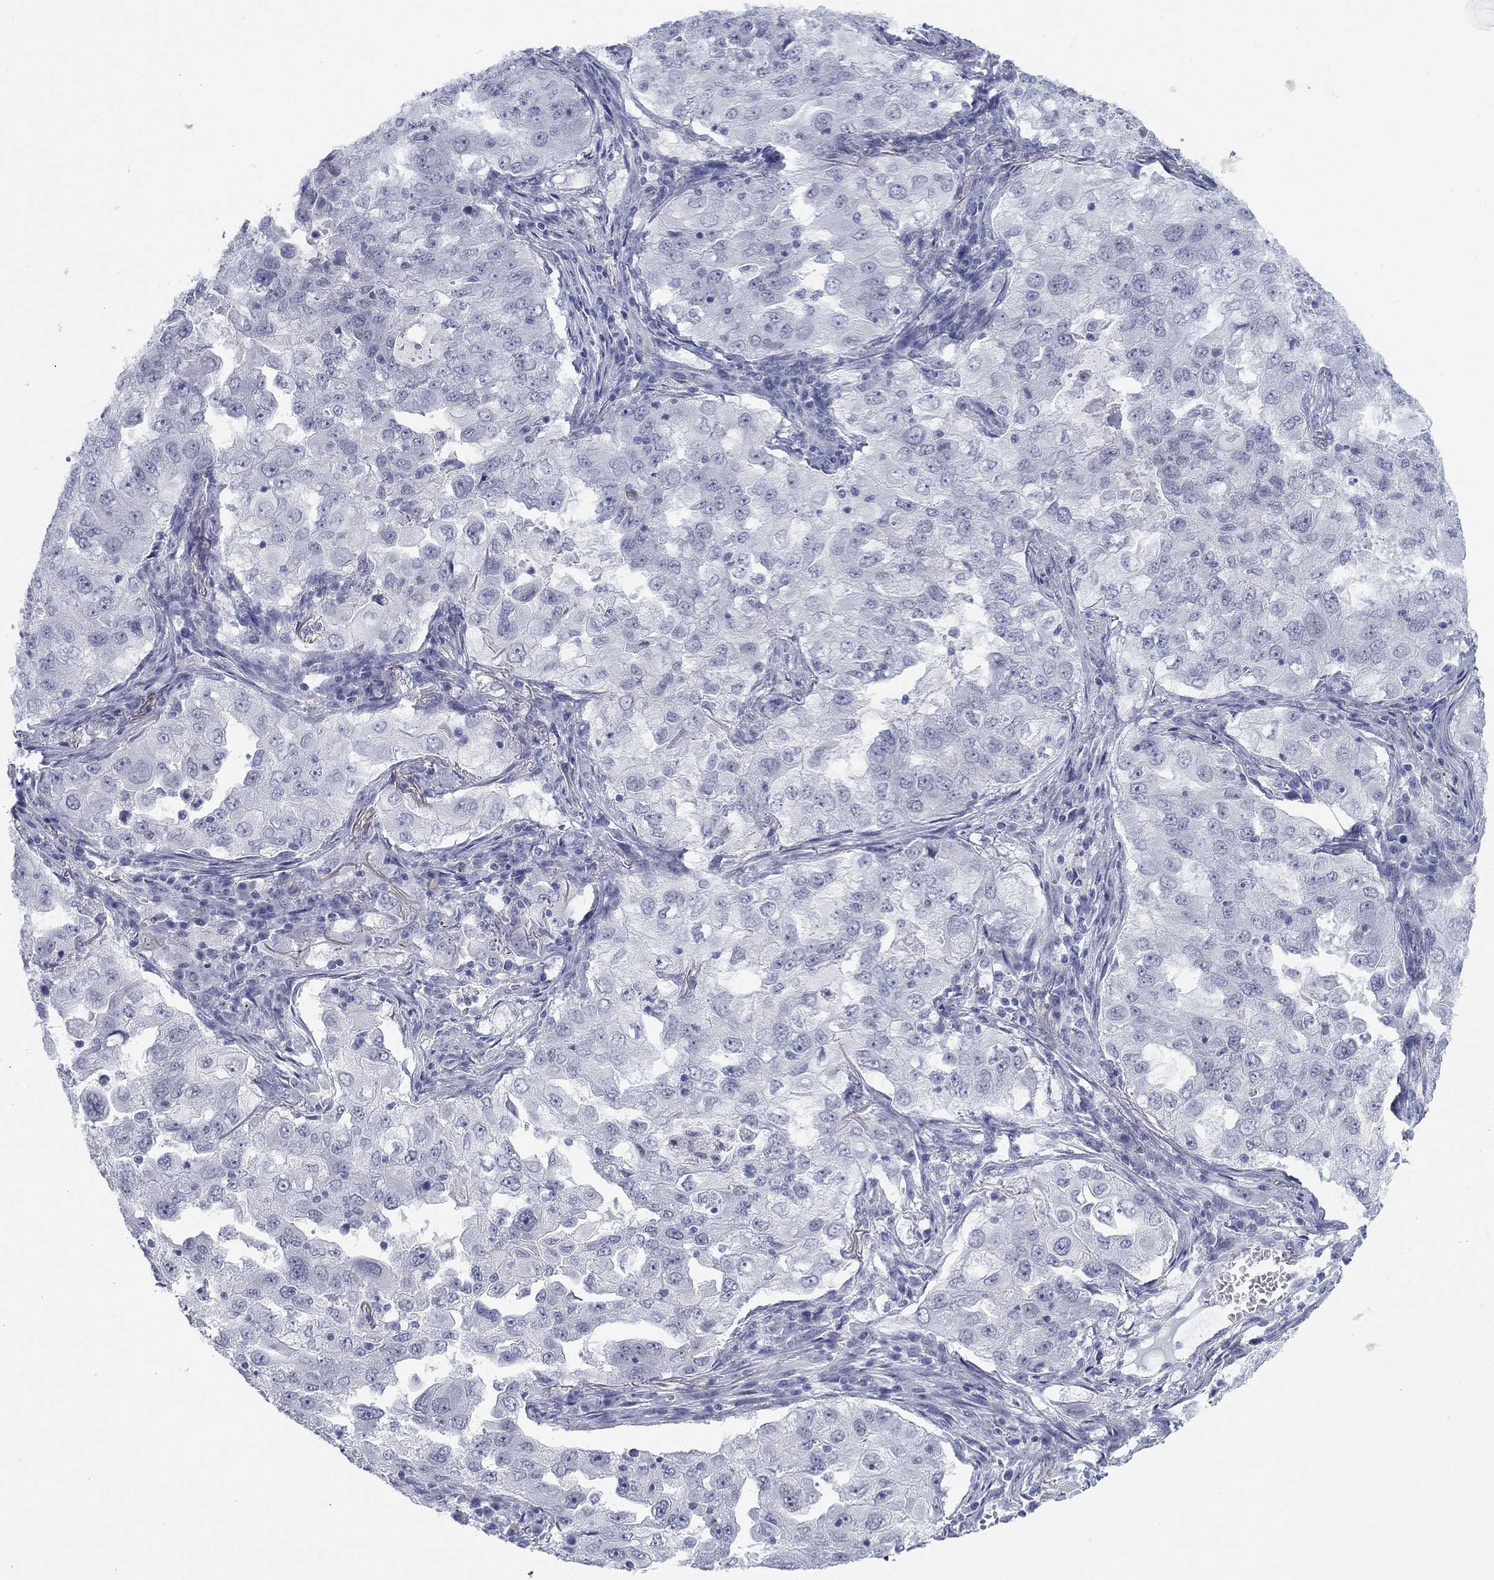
{"staining": {"intensity": "negative", "quantity": "none", "location": "none"}, "tissue": "lung cancer", "cell_type": "Tumor cells", "image_type": "cancer", "snomed": [{"axis": "morphology", "description": "Adenocarcinoma, NOS"}, {"axis": "topography", "description": "Lung"}], "caption": "The image displays no staining of tumor cells in lung cancer (adenocarcinoma).", "gene": "DNAL1", "patient": {"sex": "female", "age": 61}}